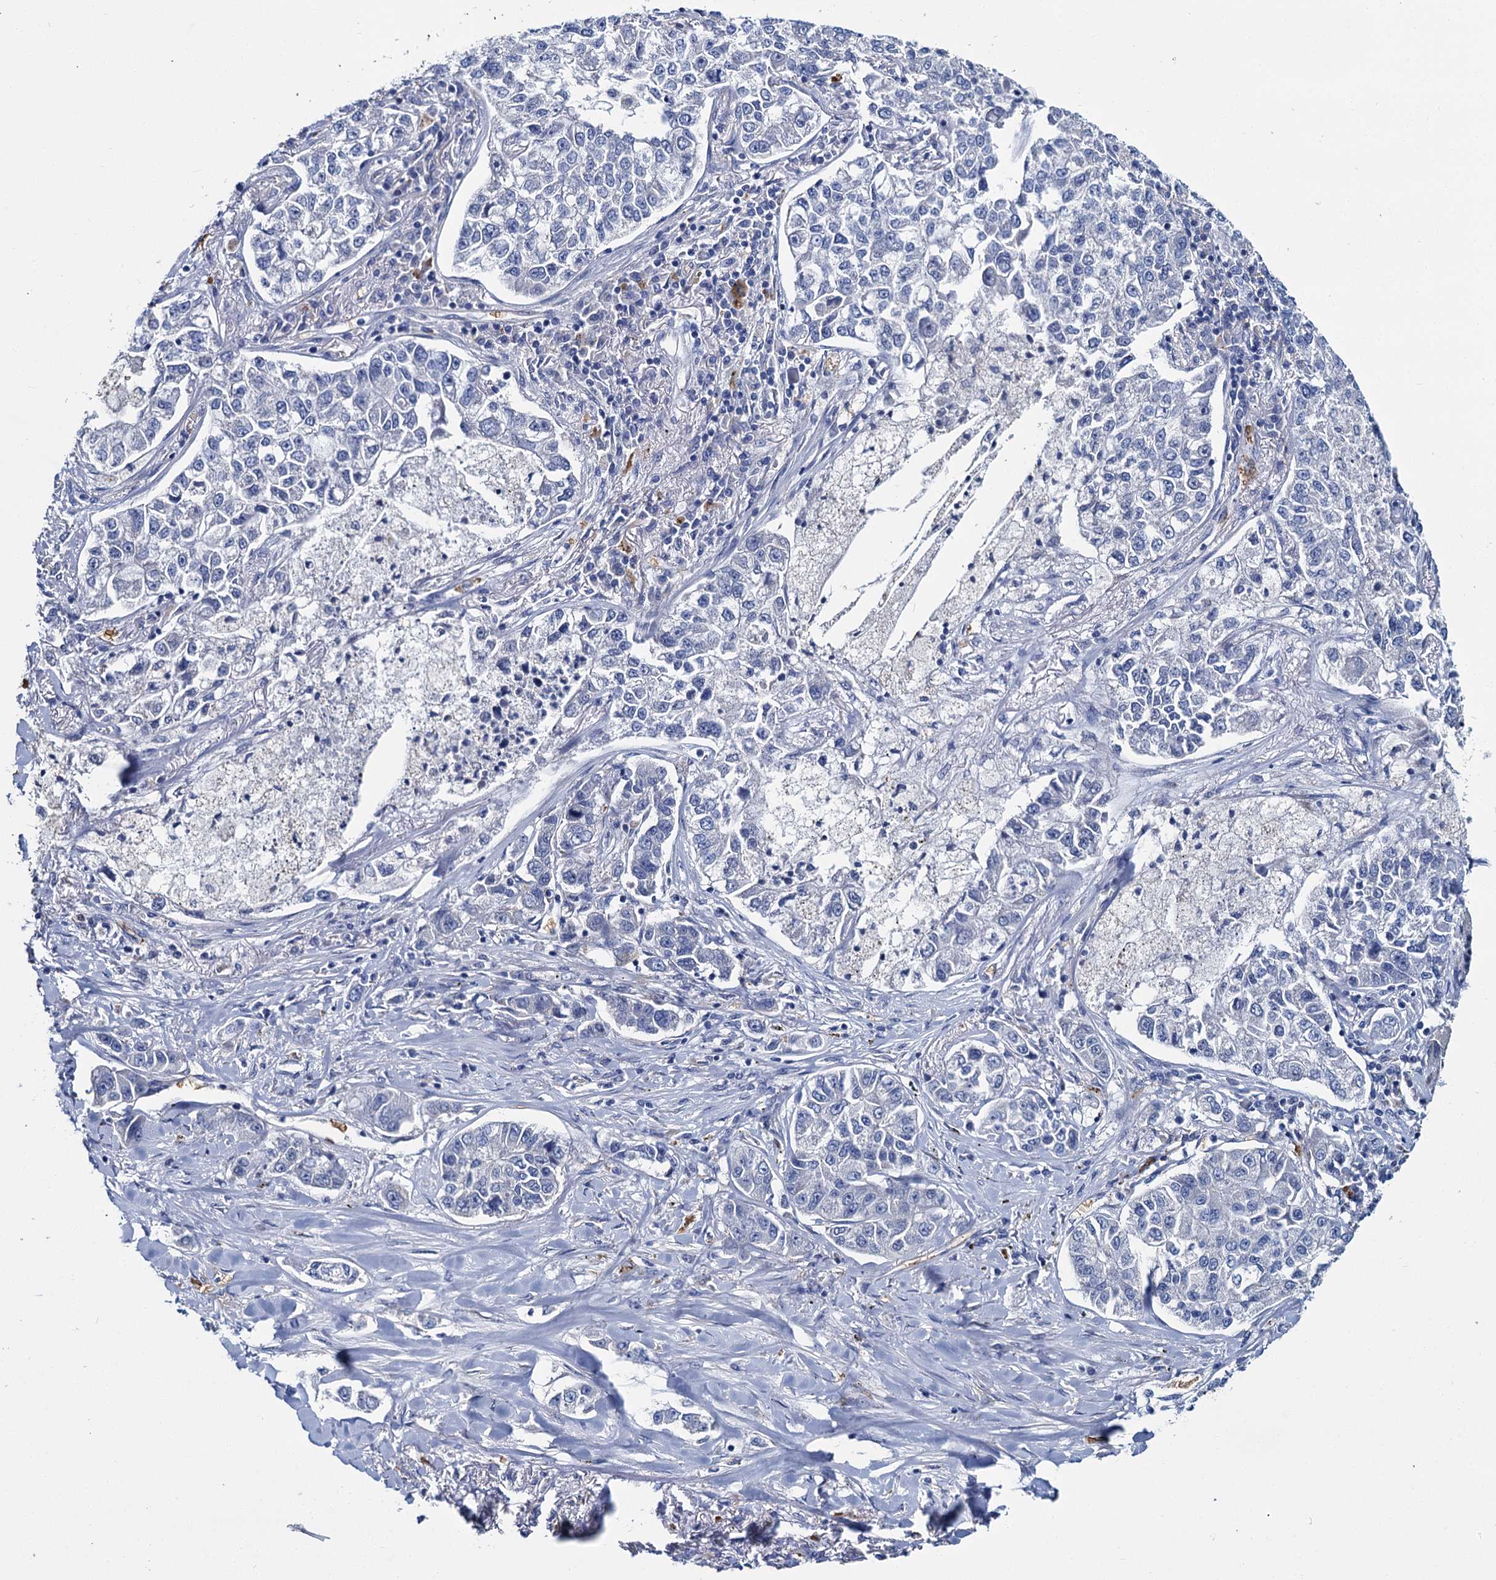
{"staining": {"intensity": "negative", "quantity": "none", "location": "none"}, "tissue": "lung cancer", "cell_type": "Tumor cells", "image_type": "cancer", "snomed": [{"axis": "morphology", "description": "Adenocarcinoma, NOS"}, {"axis": "topography", "description": "Lung"}], "caption": "Immunohistochemistry (IHC) photomicrograph of lung adenocarcinoma stained for a protein (brown), which exhibits no staining in tumor cells.", "gene": "ATG2A", "patient": {"sex": "male", "age": 49}}